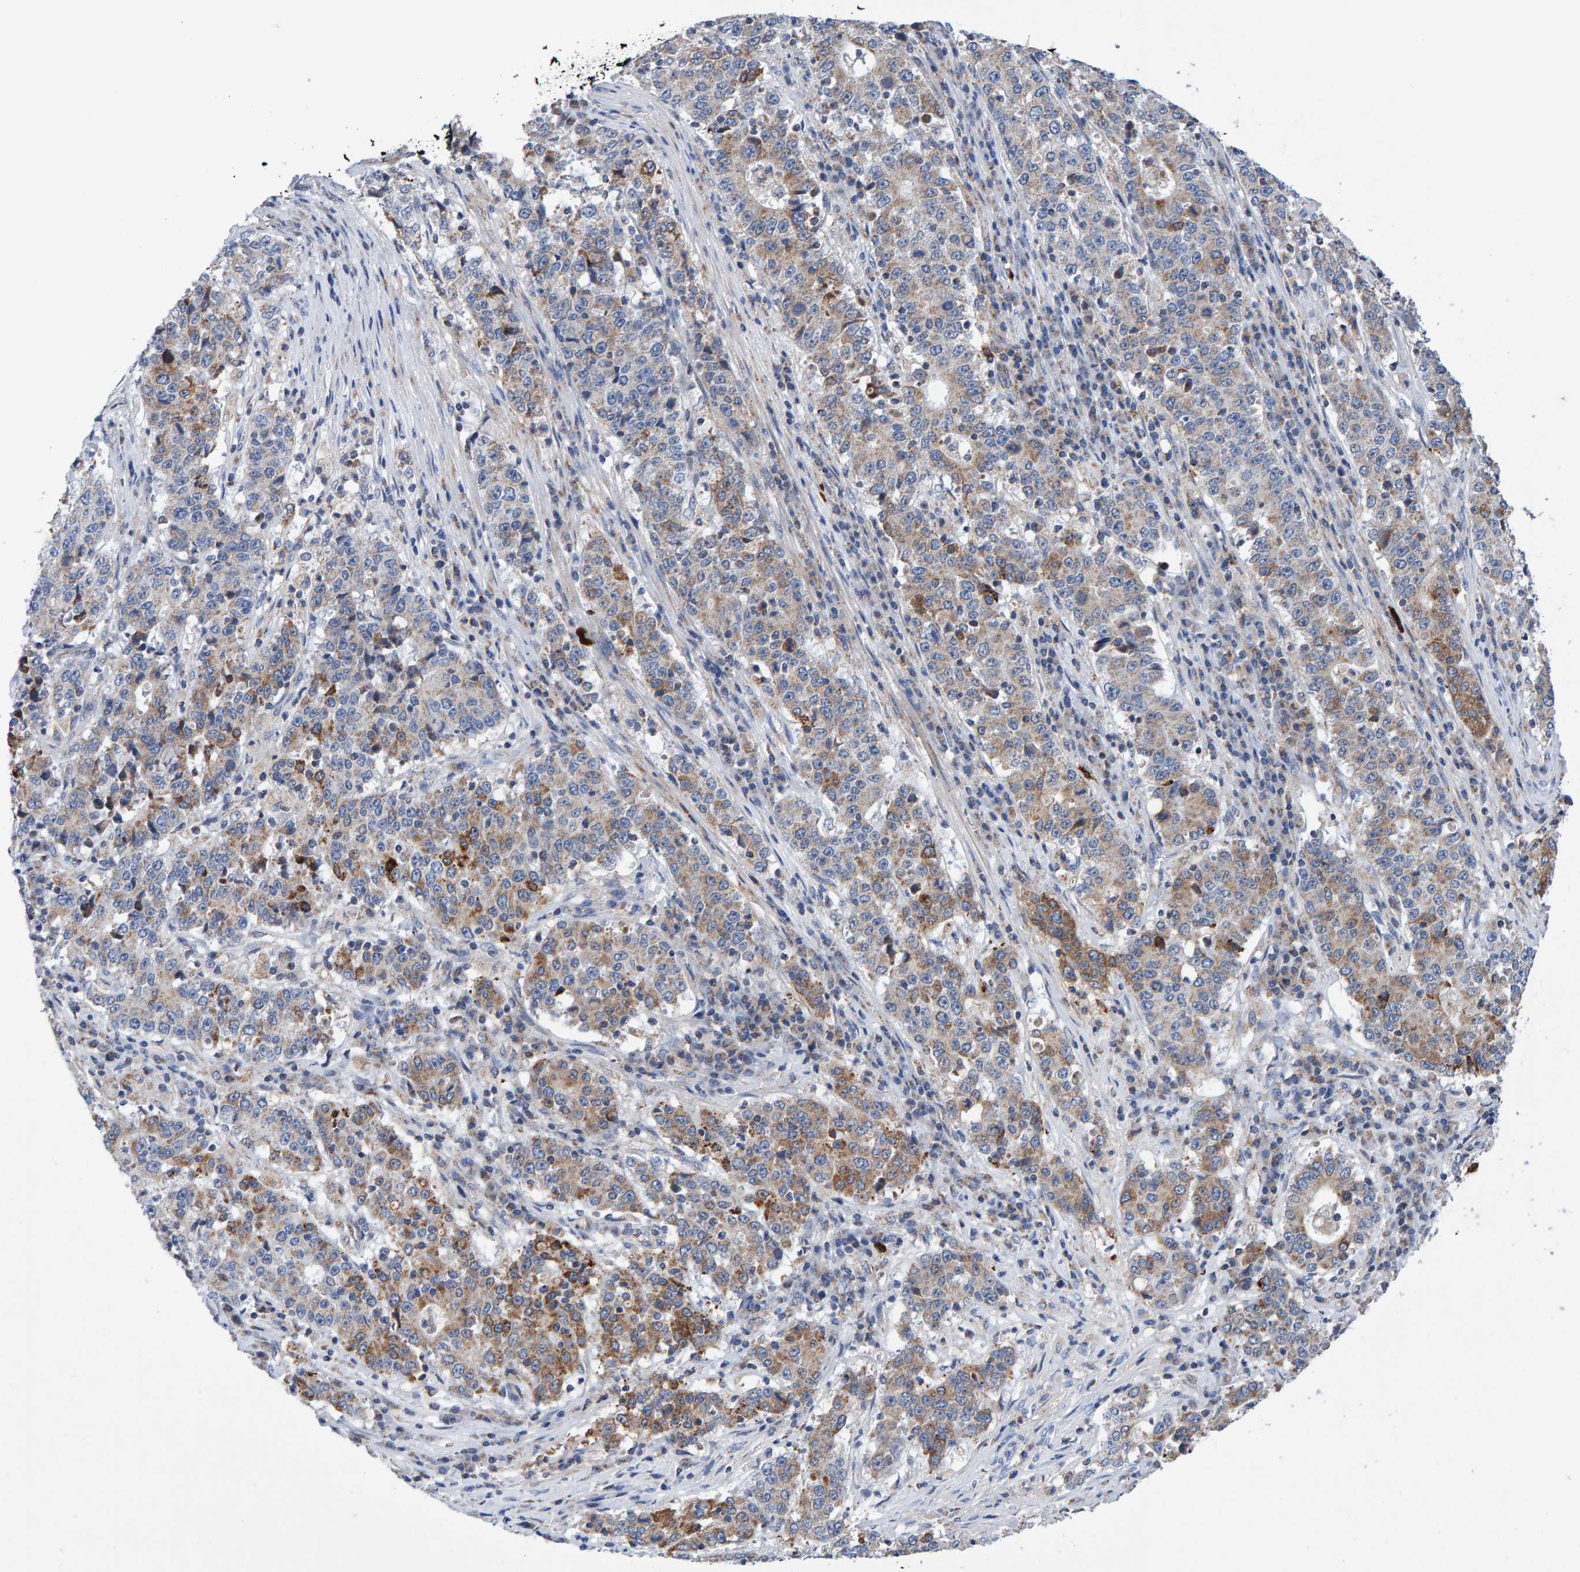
{"staining": {"intensity": "moderate", "quantity": "25%-75%", "location": "cytoplasmic/membranous"}, "tissue": "stomach cancer", "cell_type": "Tumor cells", "image_type": "cancer", "snomed": [{"axis": "morphology", "description": "Adenocarcinoma, NOS"}, {"axis": "topography", "description": "Stomach"}], "caption": "Protein expression analysis of human adenocarcinoma (stomach) reveals moderate cytoplasmic/membranous staining in approximately 25%-75% of tumor cells.", "gene": "EFR3A", "patient": {"sex": "male", "age": 59}}